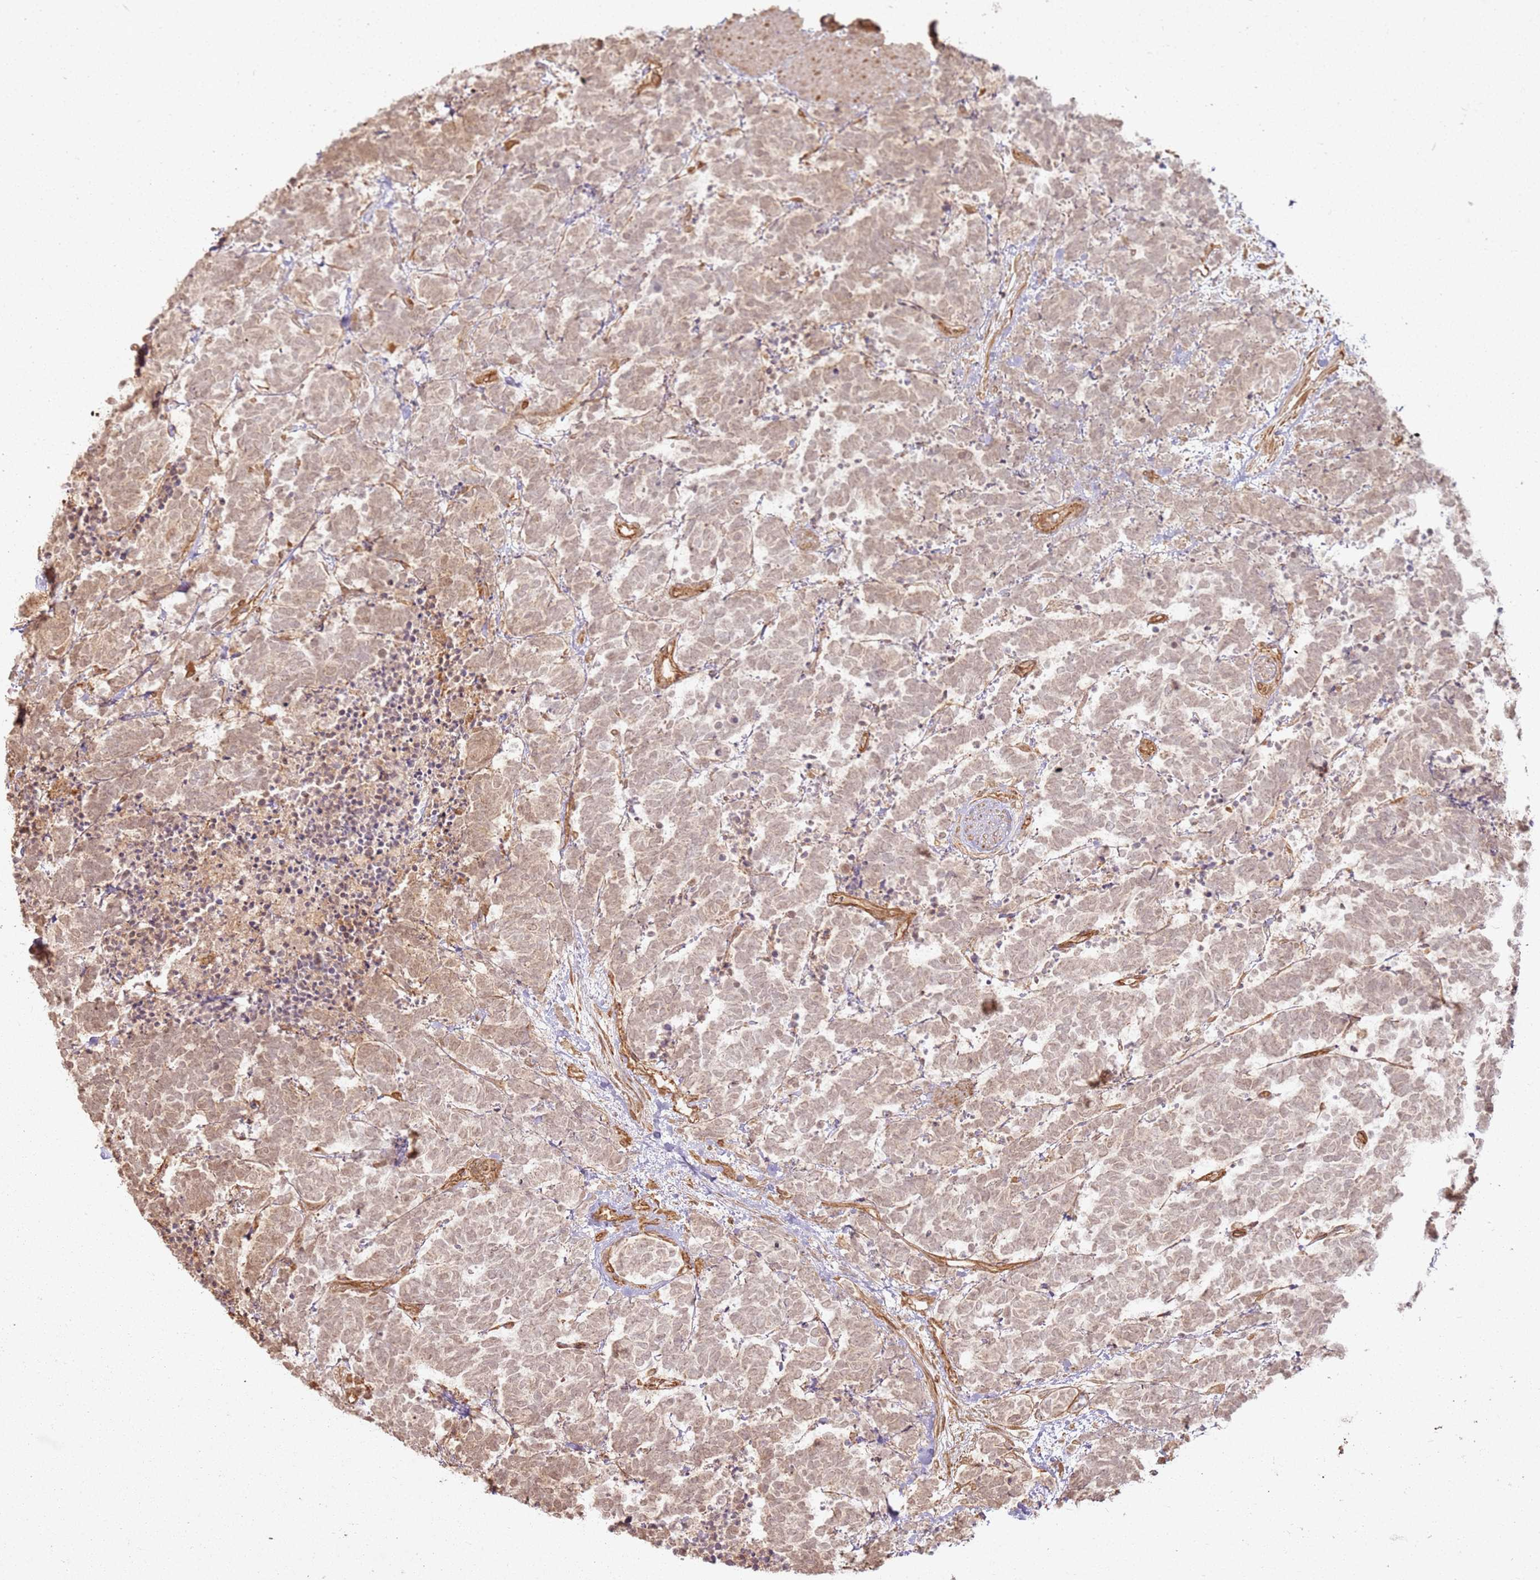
{"staining": {"intensity": "weak", "quantity": "25%-75%", "location": "cytoplasmic/membranous,nuclear"}, "tissue": "carcinoid", "cell_type": "Tumor cells", "image_type": "cancer", "snomed": [{"axis": "morphology", "description": "Carcinoma, NOS"}, {"axis": "morphology", "description": "Carcinoid, malignant, NOS"}, {"axis": "topography", "description": "Prostate"}], "caption": "Immunohistochemistry (IHC) (DAB) staining of human malignant carcinoid demonstrates weak cytoplasmic/membranous and nuclear protein staining in about 25%-75% of tumor cells. The staining is performed using DAB brown chromogen to label protein expression. The nuclei are counter-stained blue using hematoxylin.", "gene": "ZNF776", "patient": {"sex": "male", "age": 57}}